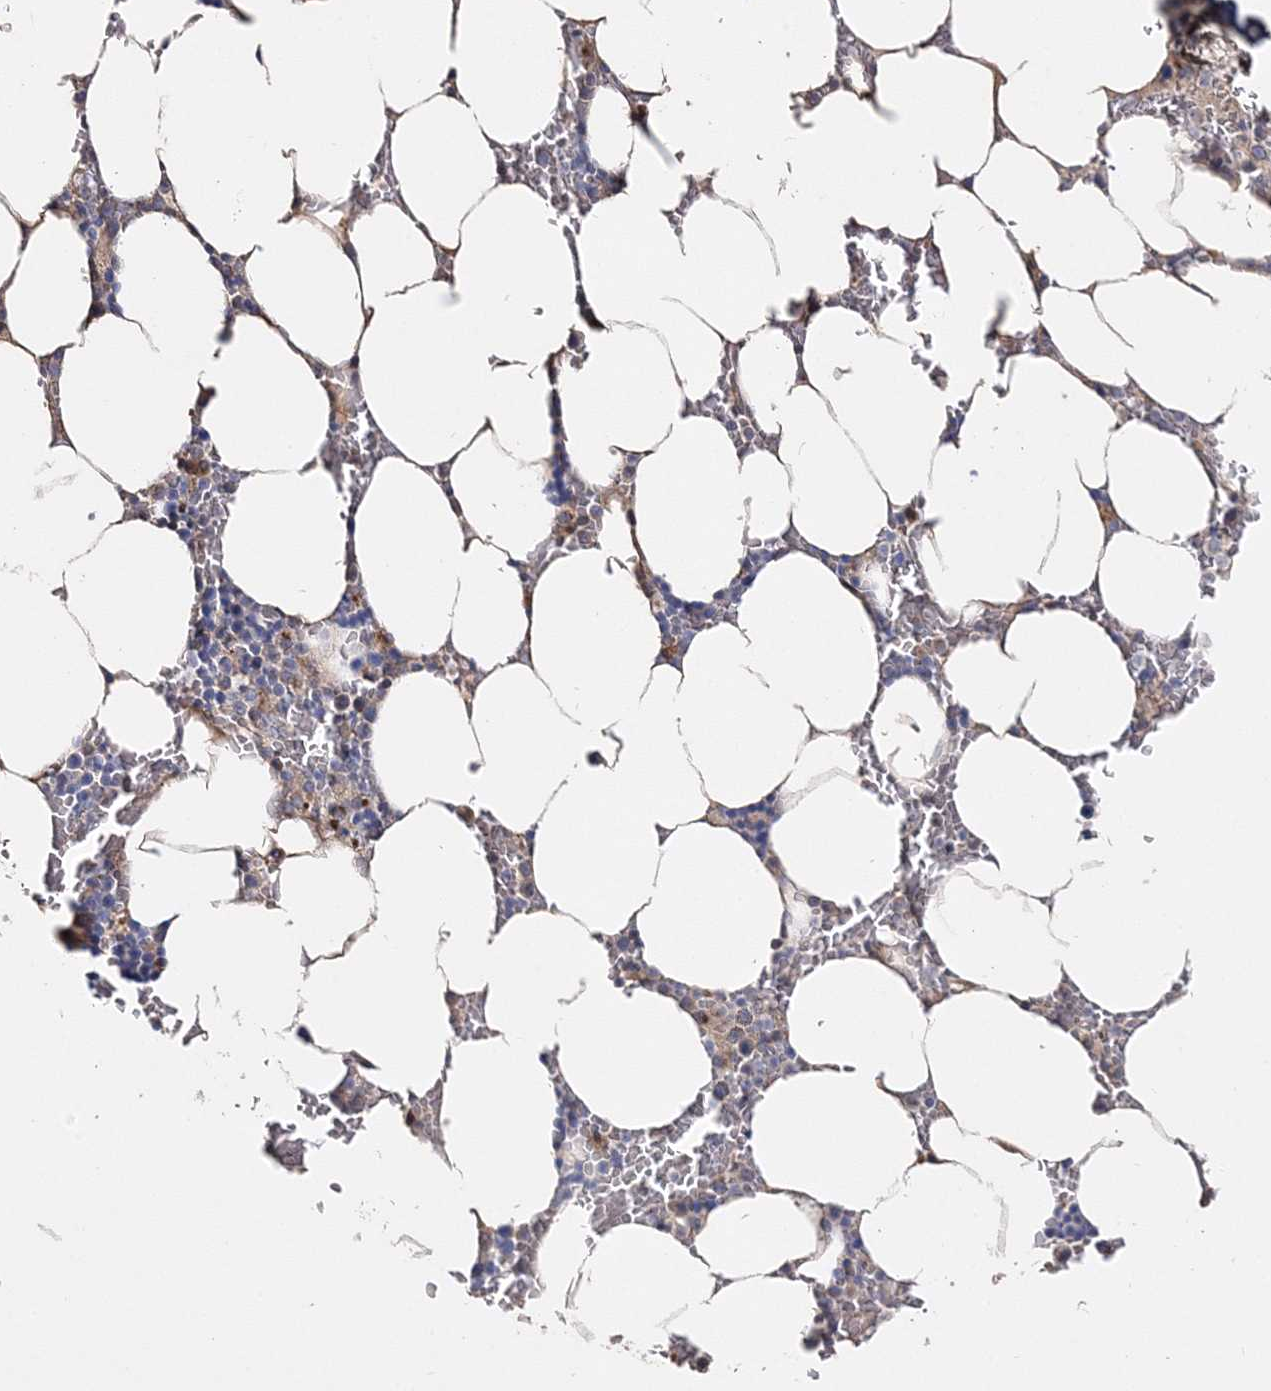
{"staining": {"intensity": "moderate", "quantity": "<25%", "location": "cytoplasmic/membranous"}, "tissue": "bone marrow", "cell_type": "Hematopoietic cells", "image_type": "normal", "snomed": [{"axis": "morphology", "description": "Normal tissue, NOS"}, {"axis": "topography", "description": "Bone marrow"}], "caption": "Immunohistochemistry micrograph of normal human bone marrow stained for a protein (brown), which demonstrates low levels of moderate cytoplasmic/membranous expression in approximately <25% of hematopoietic cells.", "gene": "GJB5", "patient": {"sex": "male", "age": 70}}